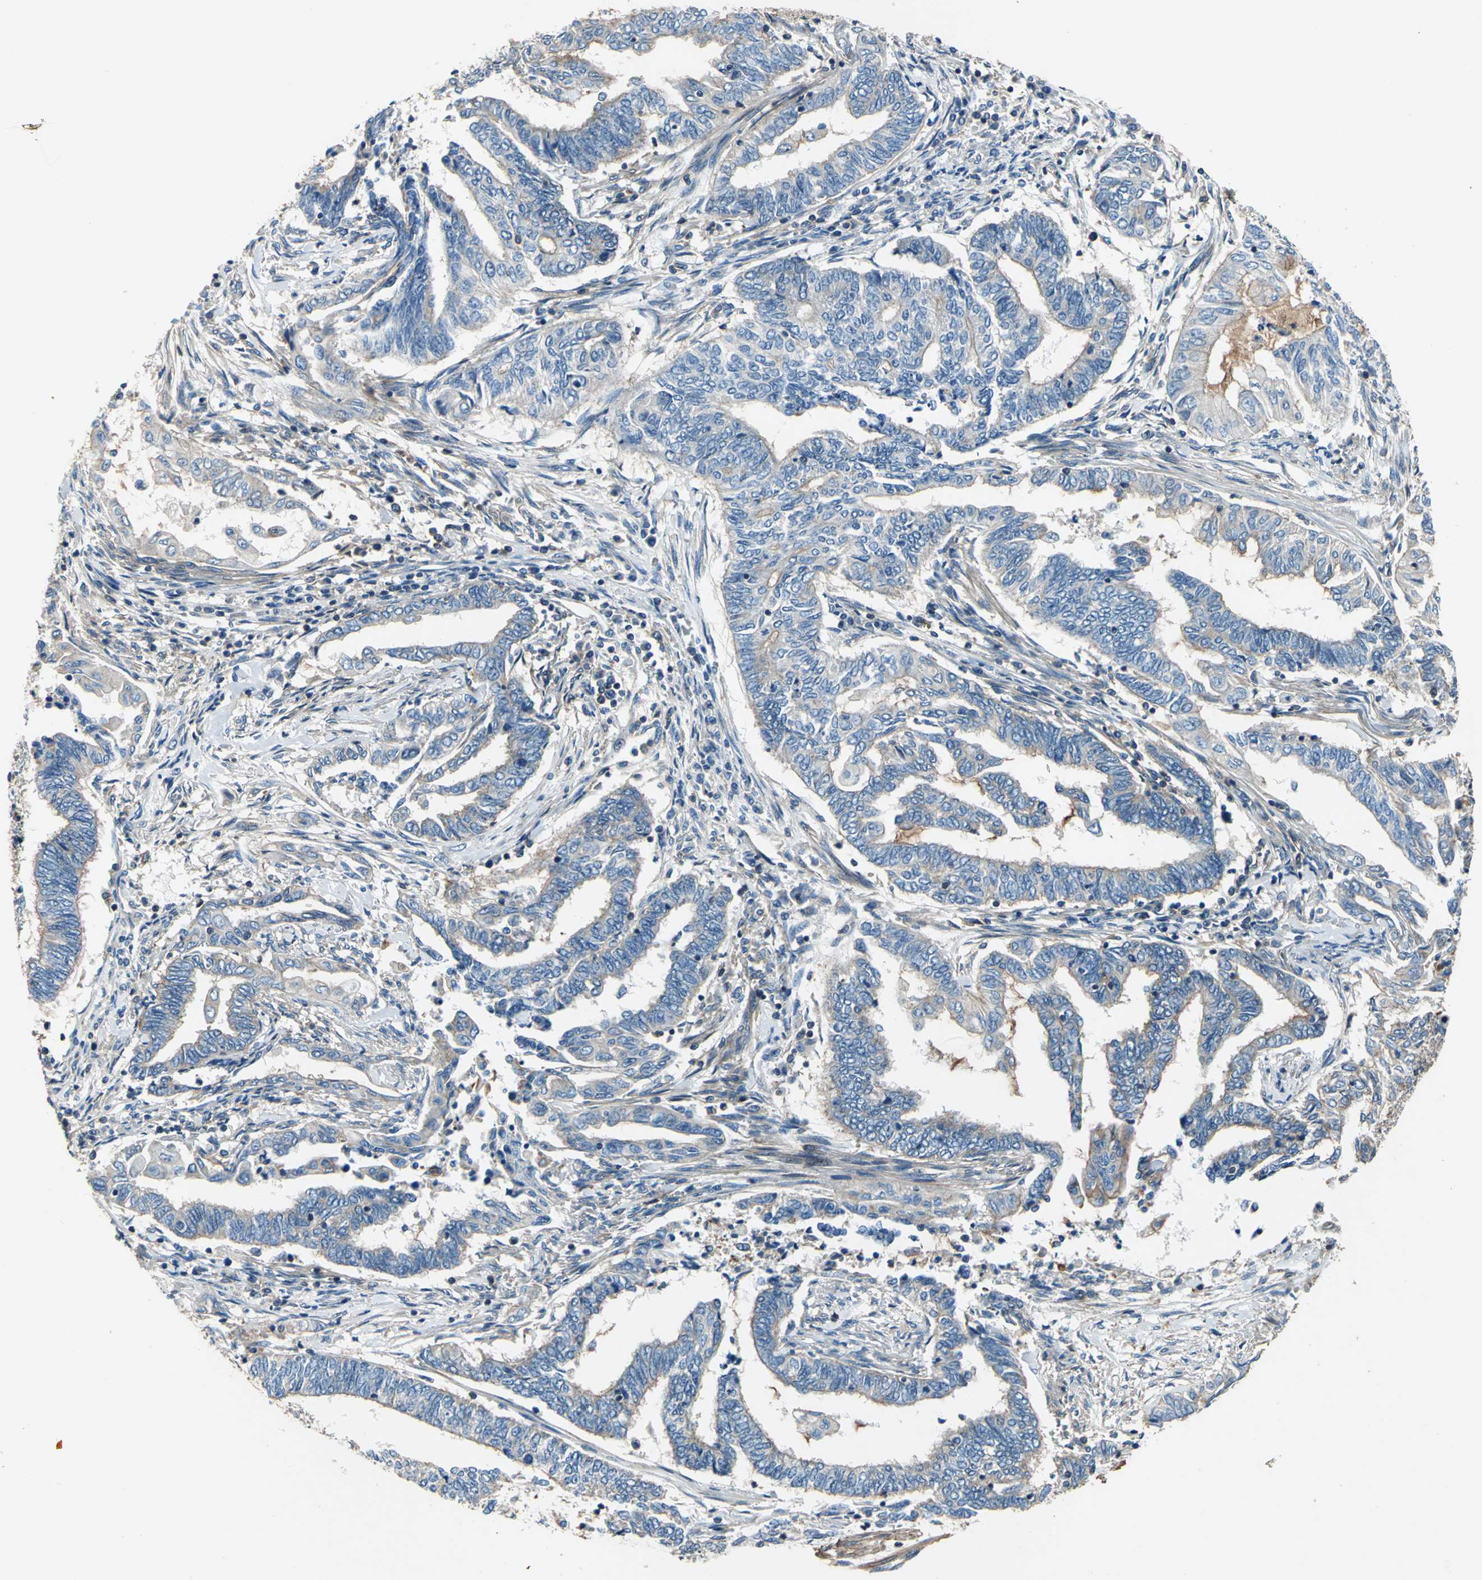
{"staining": {"intensity": "weak", "quantity": "25%-75%", "location": "cytoplasmic/membranous"}, "tissue": "endometrial cancer", "cell_type": "Tumor cells", "image_type": "cancer", "snomed": [{"axis": "morphology", "description": "Adenocarcinoma, NOS"}, {"axis": "topography", "description": "Uterus"}, {"axis": "topography", "description": "Endometrium"}], "caption": "Protein expression analysis of endometrial cancer (adenocarcinoma) exhibits weak cytoplasmic/membranous staining in about 25%-75% of tumor cells.", "gene": "DDX3Y", "patient": {"sex": "female", "age": 70}}